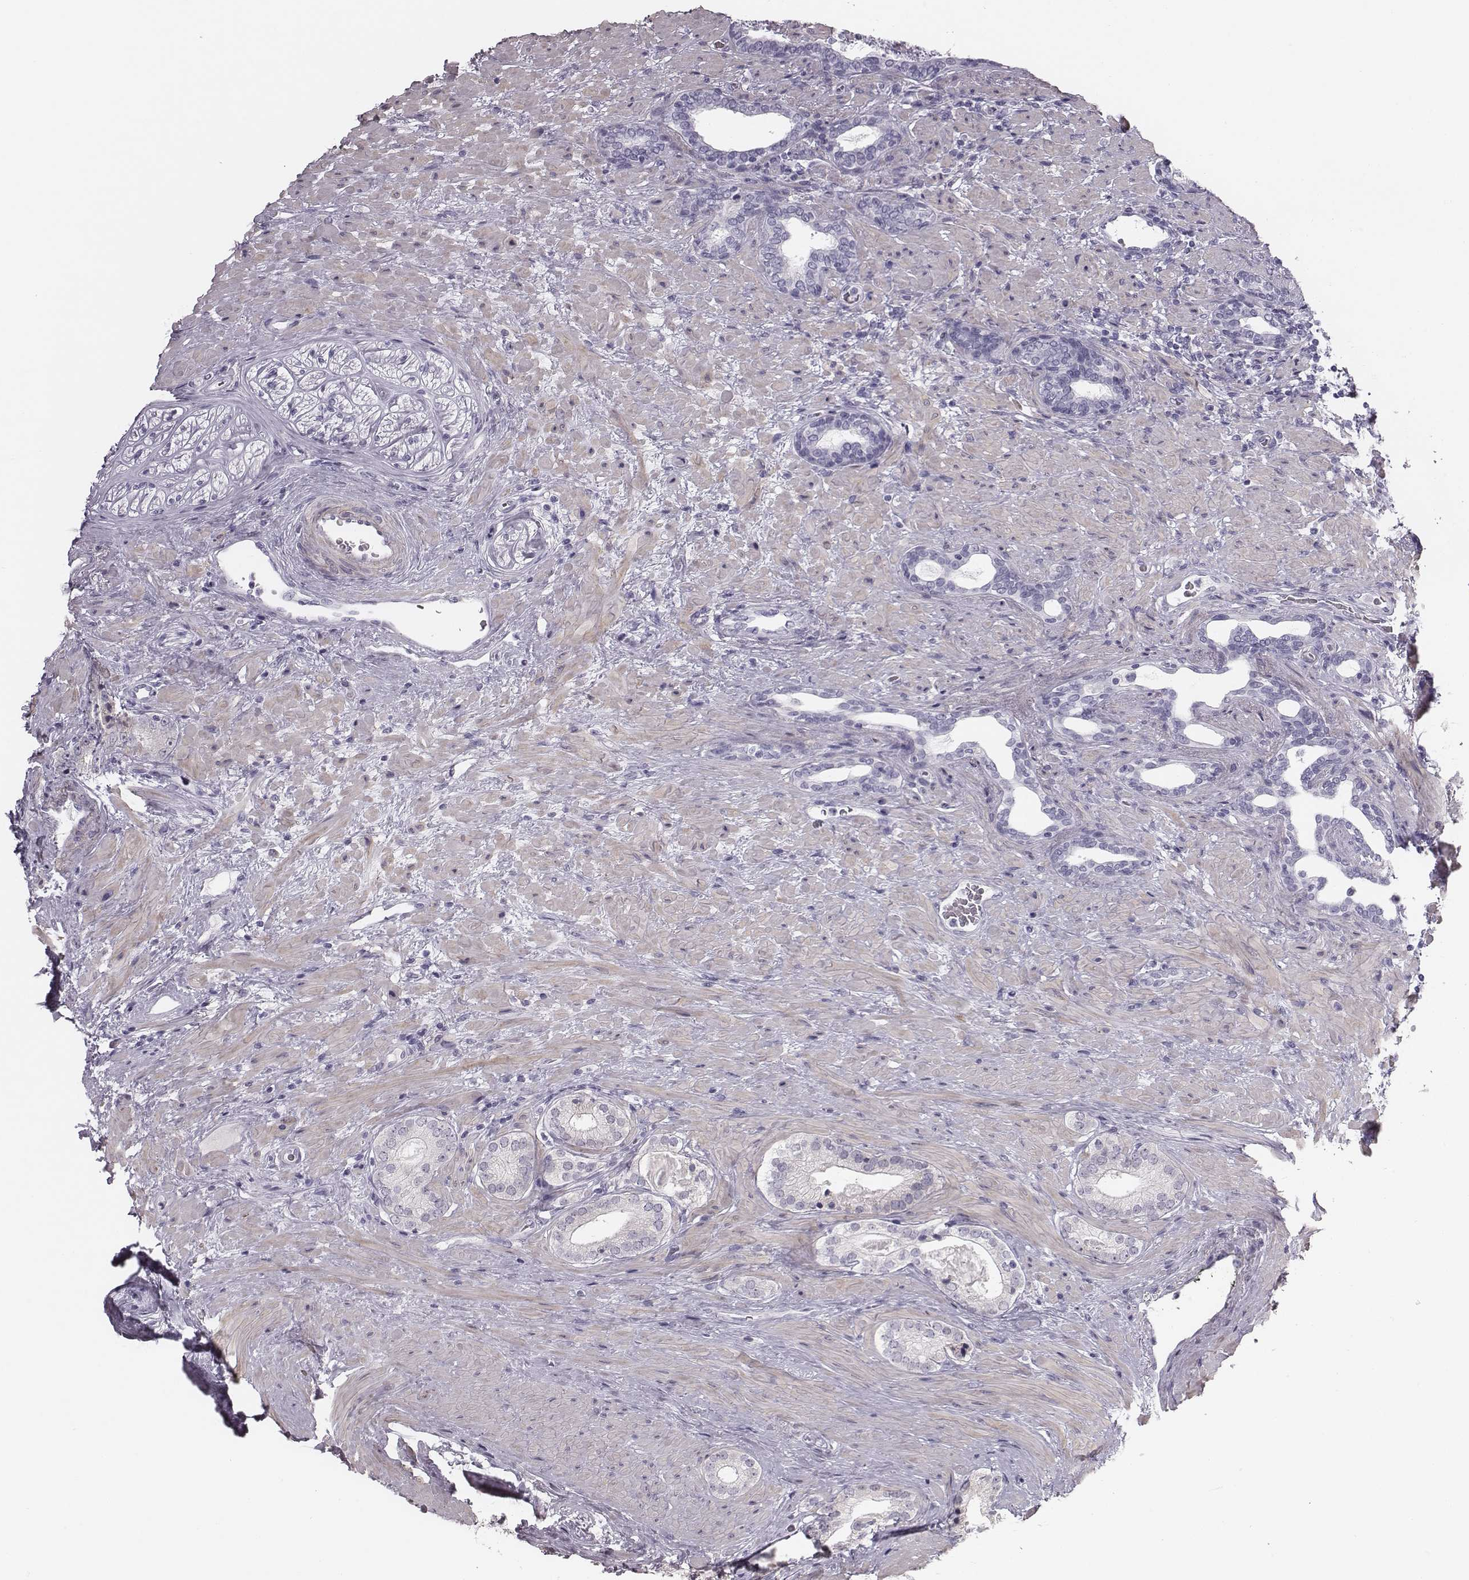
{"staining": {"intensity": "negative", "quantity": "none", "location": "none"}, "tissue": "prostate cancer", "cell_type": "Tumor cells", "image_type": "cancer", "snomed": [{"axis": "morphology", "description": "Adenocarcinoma, Low grade"}, {"axis": "topography", "description": "Prostate and seminal vesicle, NOS"}], "caption": "Protein analysis of prostate cancer reveals no significant positivity in tumor cells.", "gene": "CRISP1", "patient": {"sex": "male", "age": 61}}